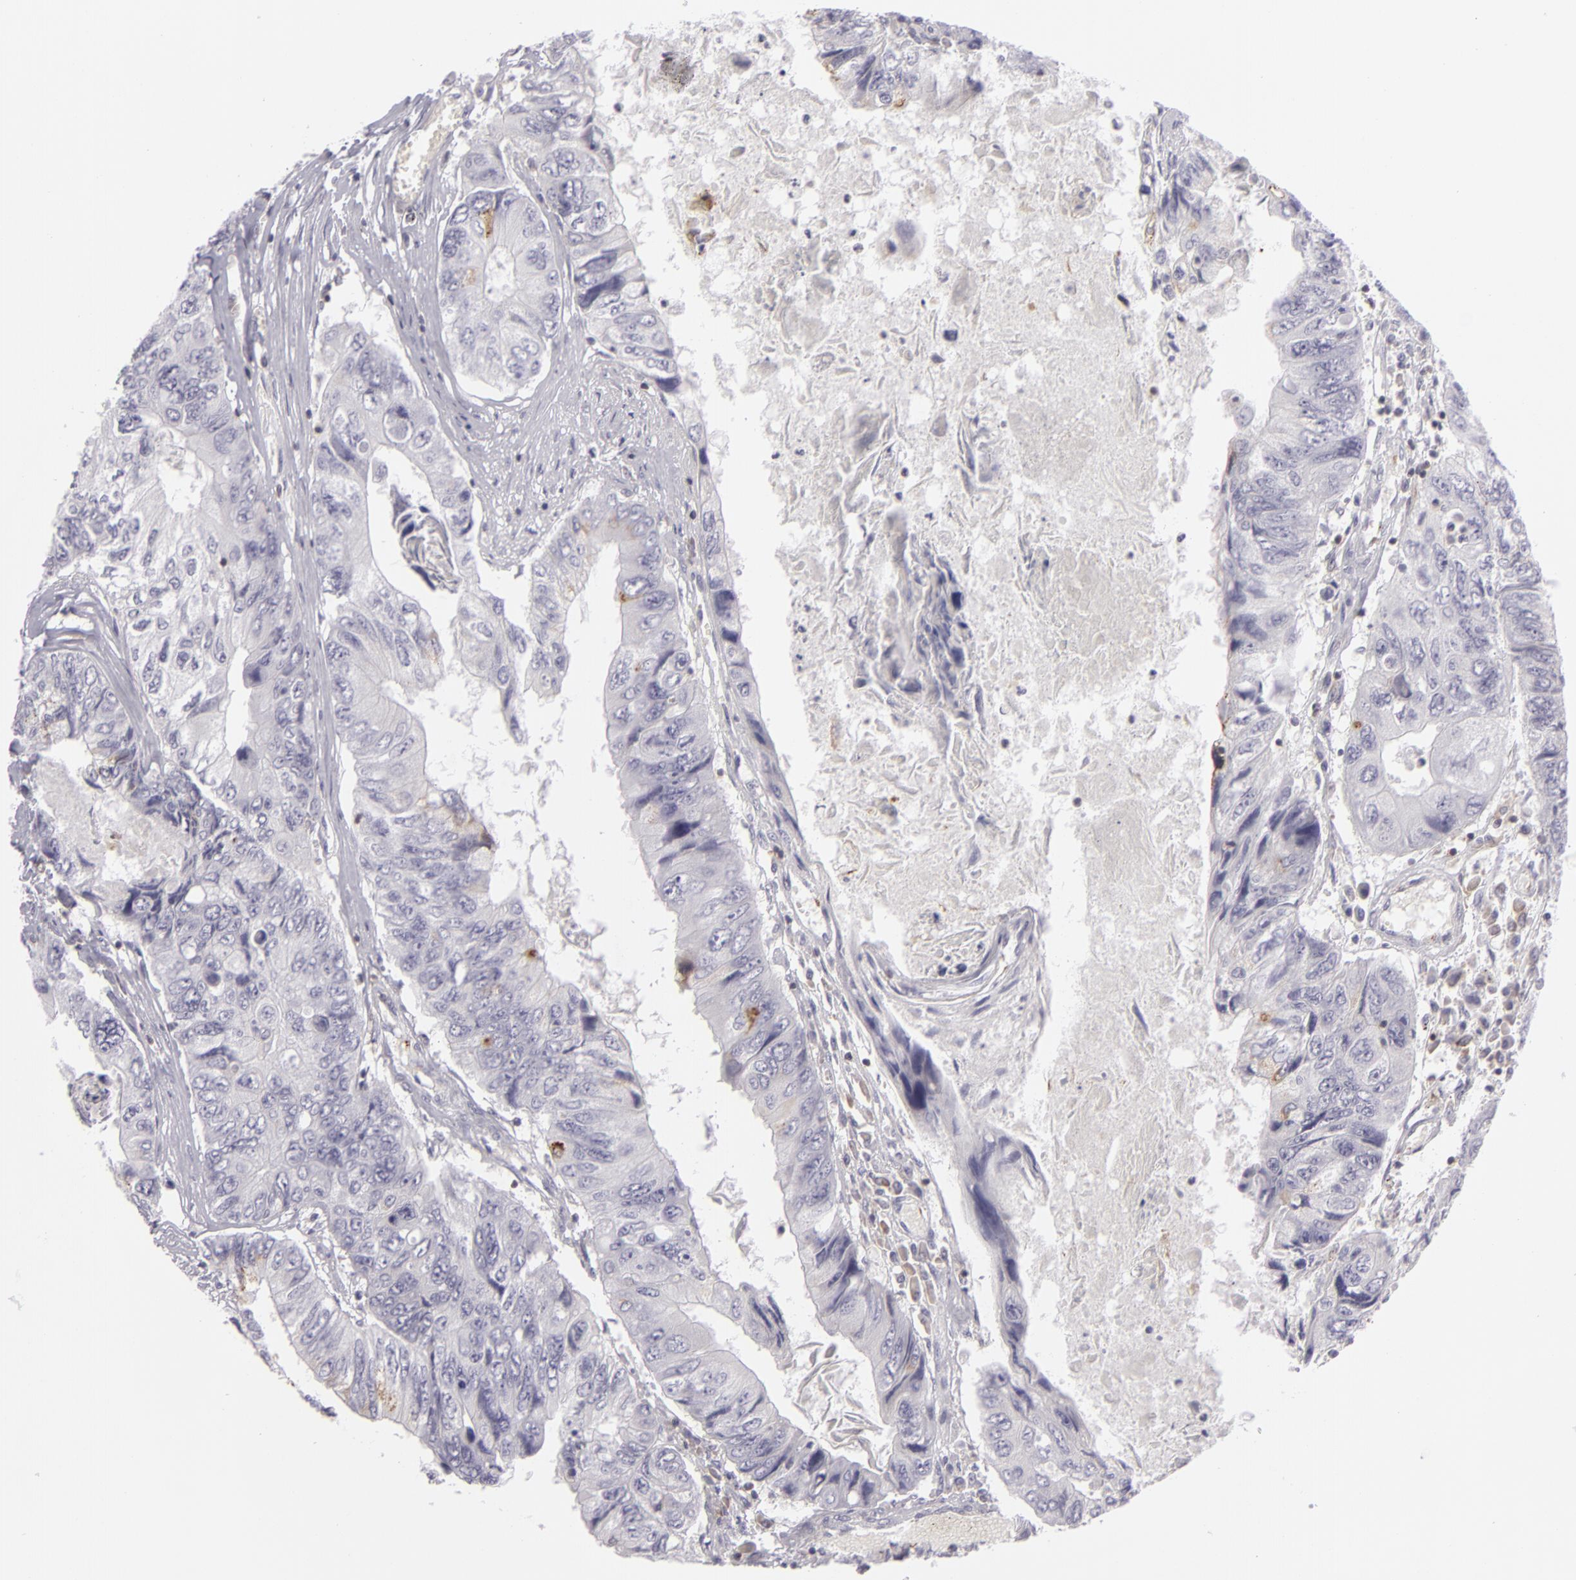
{"staining": {"intensity": "negative", "quantity": "none", "location": "none"}, "tissue": "colorectal cancer", "cell_type": "Tumor cells", "image_type": "cancer", "snomed": [{"axis": "morphology", "description": "Adenocarcinoma, NOS"}, {"axis": "topography", "description": "Rectum"}], "caption": "IHC image of neoplastic tissue: colorectal adenocarcinoma stained with DAB exhibits no significant protein positivity in tumor cells.", "gene": "KCNAB2", "patient": {"sex": "female", "age": 82}}